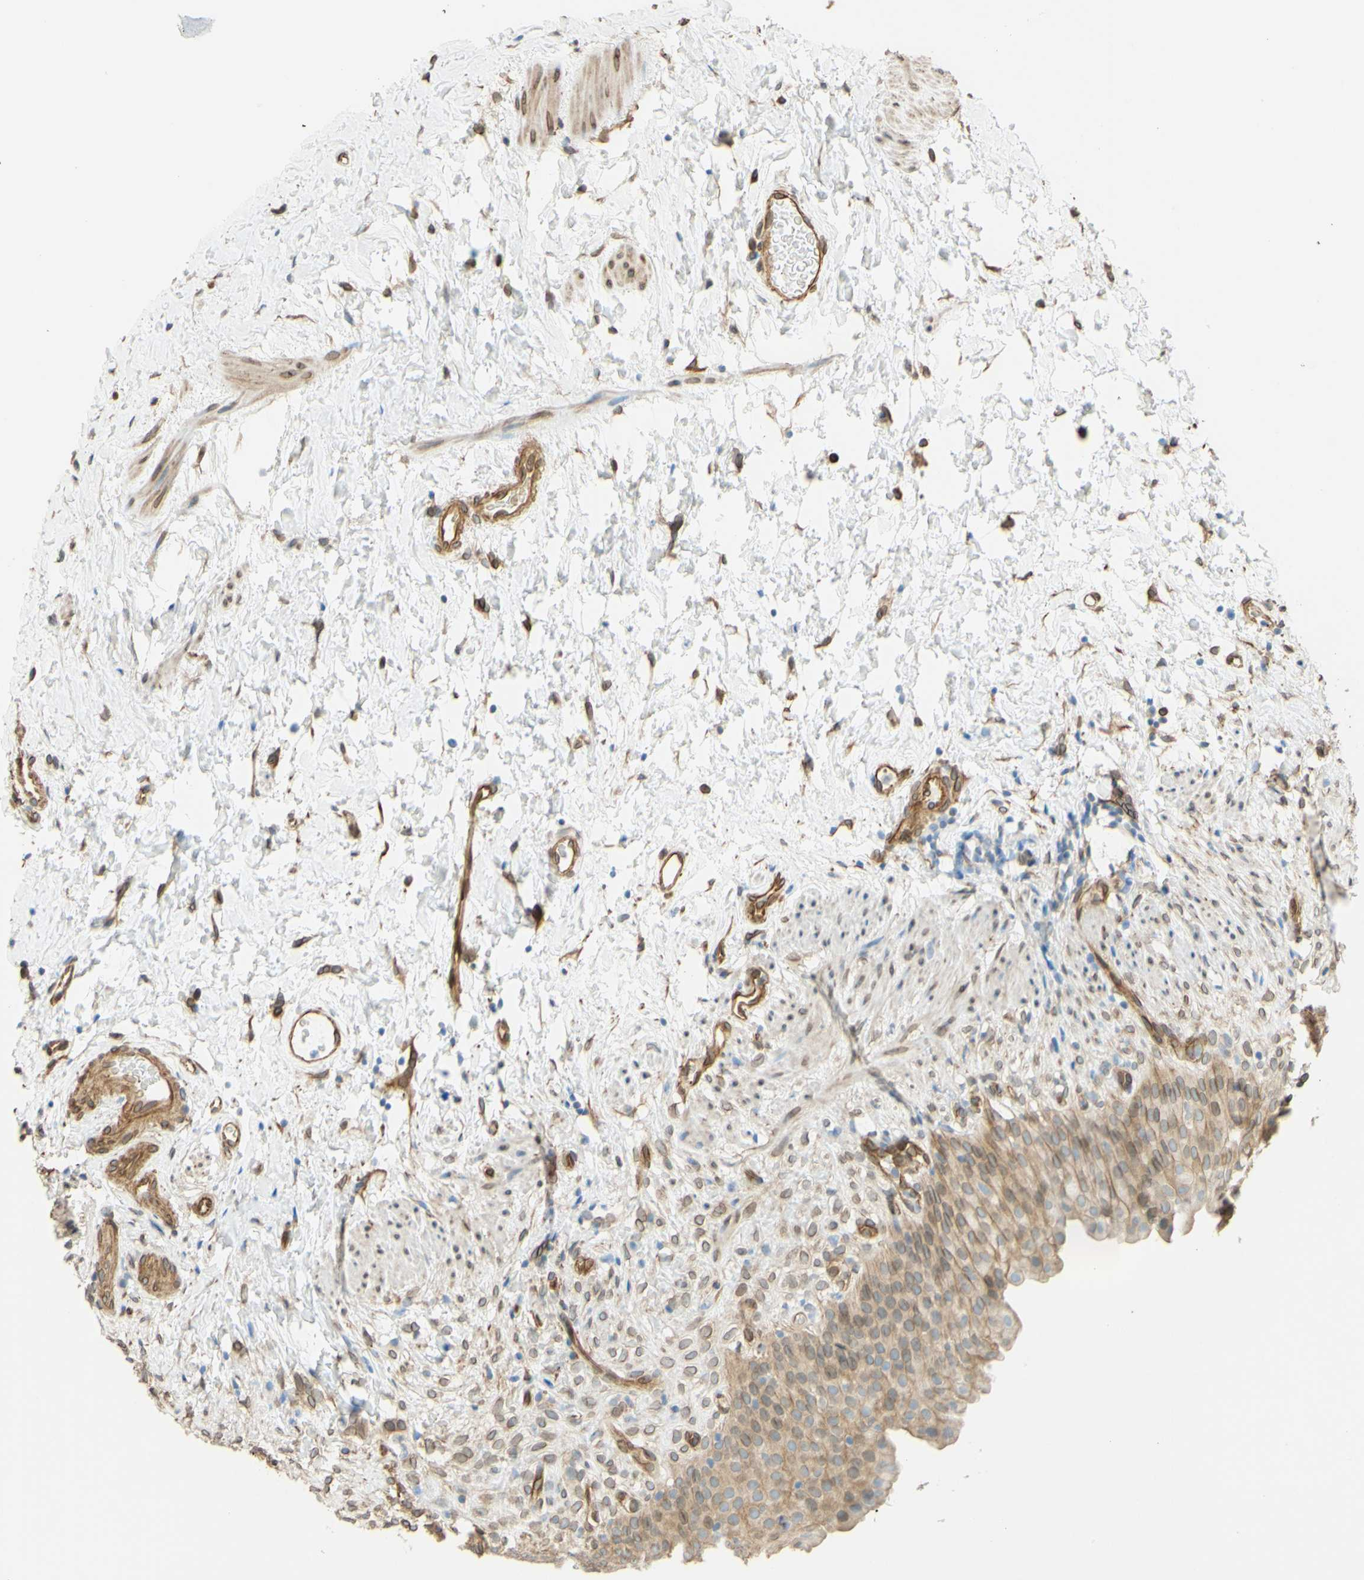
{"staining": {"intensity": "moderate", "quantity": "25%-75%", "location": "cytoplasmic/membranous,nuclear"}, "tissue": "urinary bladder", "cell_type": "Urothelial cells", "image_type": "normal", "snomed": [{"axis": "morphology", "description": "Normal tissue, NOS"}, {"axis": "topography", "description": "Urinary bladder"}], "caption": "DAB (3,3'-diaminobenzidine) immunohistochemical staining of normal urinary bladder shows moderate cytoplasmic/membranous,nuclear protein expression in approximately 25%-75% of urothelial cells. (DAB = brown stain, brightfield microscopy at high magnification).", "gene": "ENDOD1", "patient": {"sex": "female", "age": 79}}